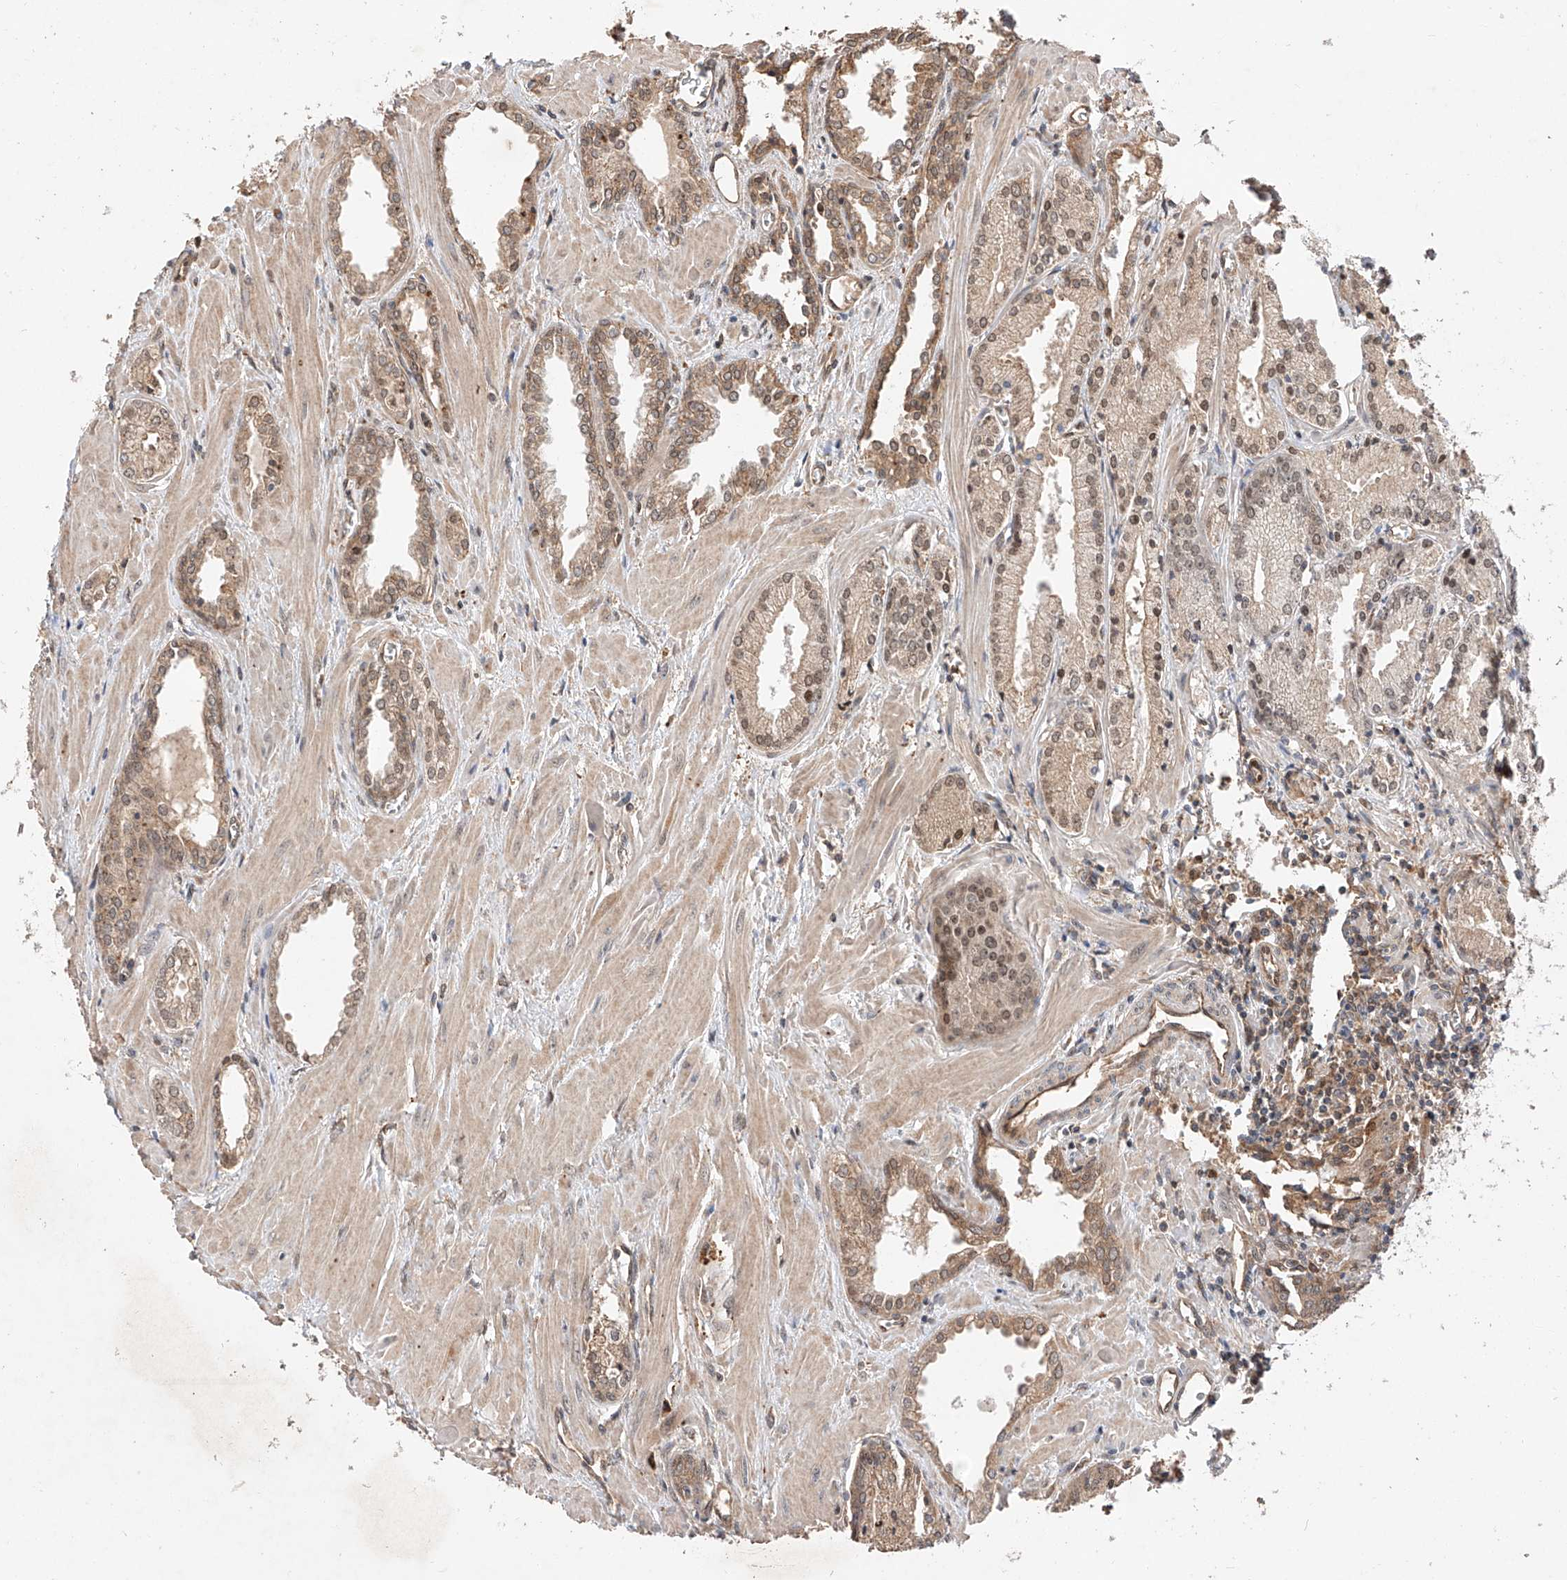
{"staining": {"intensity": "moderate", "quantity": ">75%", "location": "cytoplasmic/membranous"}, "tissue": "prostate cancer", "cell_type": "Tumor cells", "image_type": "cancer", "snomed": [{"axis": "morphology", "description": "Adenocarcinoma, Low grade"}, {"axis": "topography", "description": "Prostate"}], "caption": "The image exhibits a brown stain indicating the presence of a protein in the cytoplasmic/membranous of tumor cells in adenocarcinoma (low-grade) (prostate). The staining was performed using DAB, with brown indicating positive protein expression. Nuclei are stained blue with hematoxylin.", "gene": "RILPL2", "patient": {"sex": "male", "age": 67}}